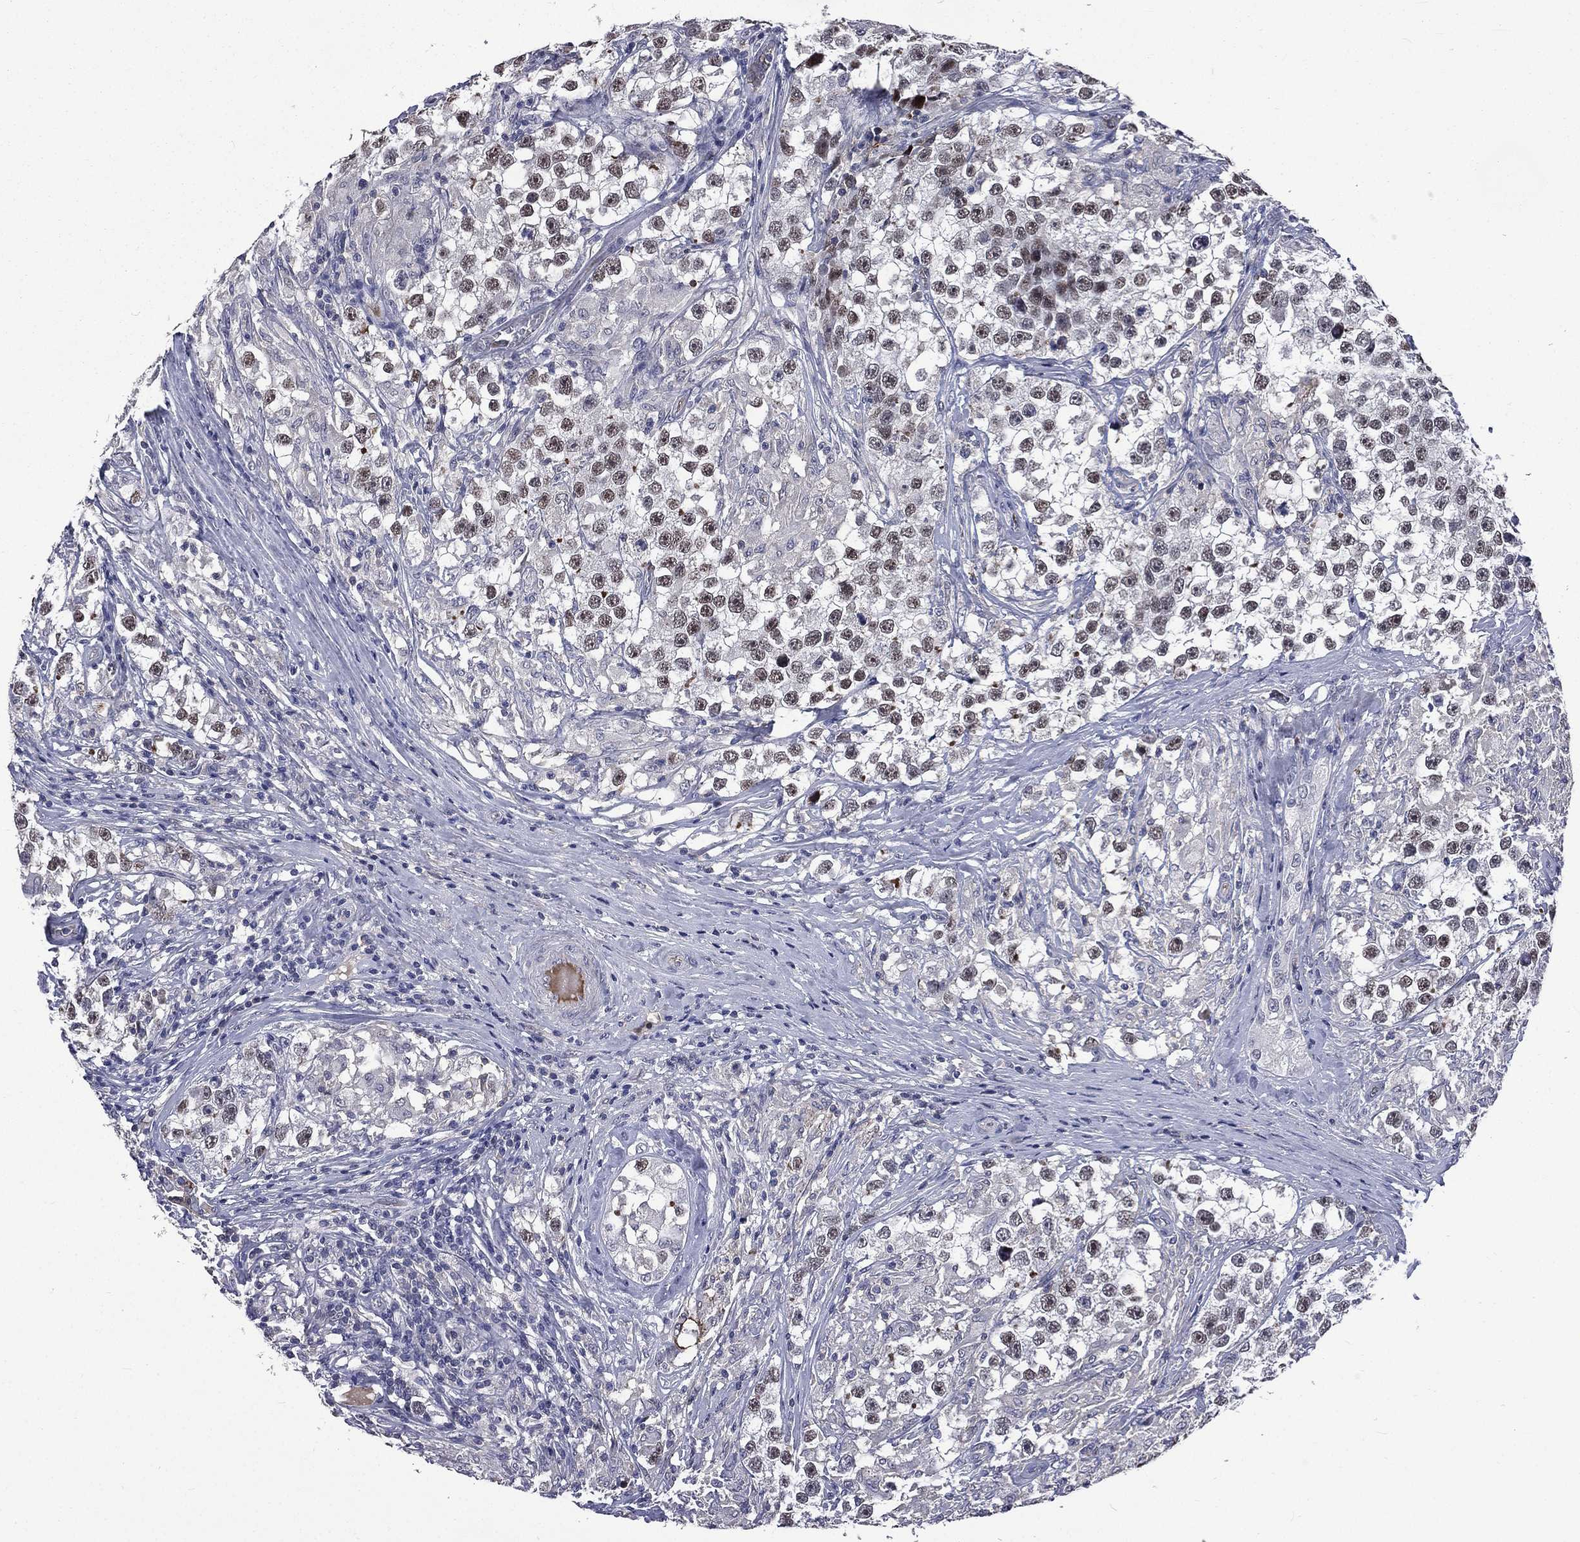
{"staining": {"intensity": "weak", "quantity": "<25%", "location": "nuclear"}, "tissue": "testis cancer", "cell_type": "Tumor cells", "image_type": "cancer", "snomed": [{"axis": "morphology", "description": "Seminoma, NOS"}, {"axis": "topography", "description": "Testis"}], "caption": "An image of testis cancer stained for a protein displays no brown staining in tumor cells.", "gene": "FGG", "patient": {"sex": "male", "age": 46}}